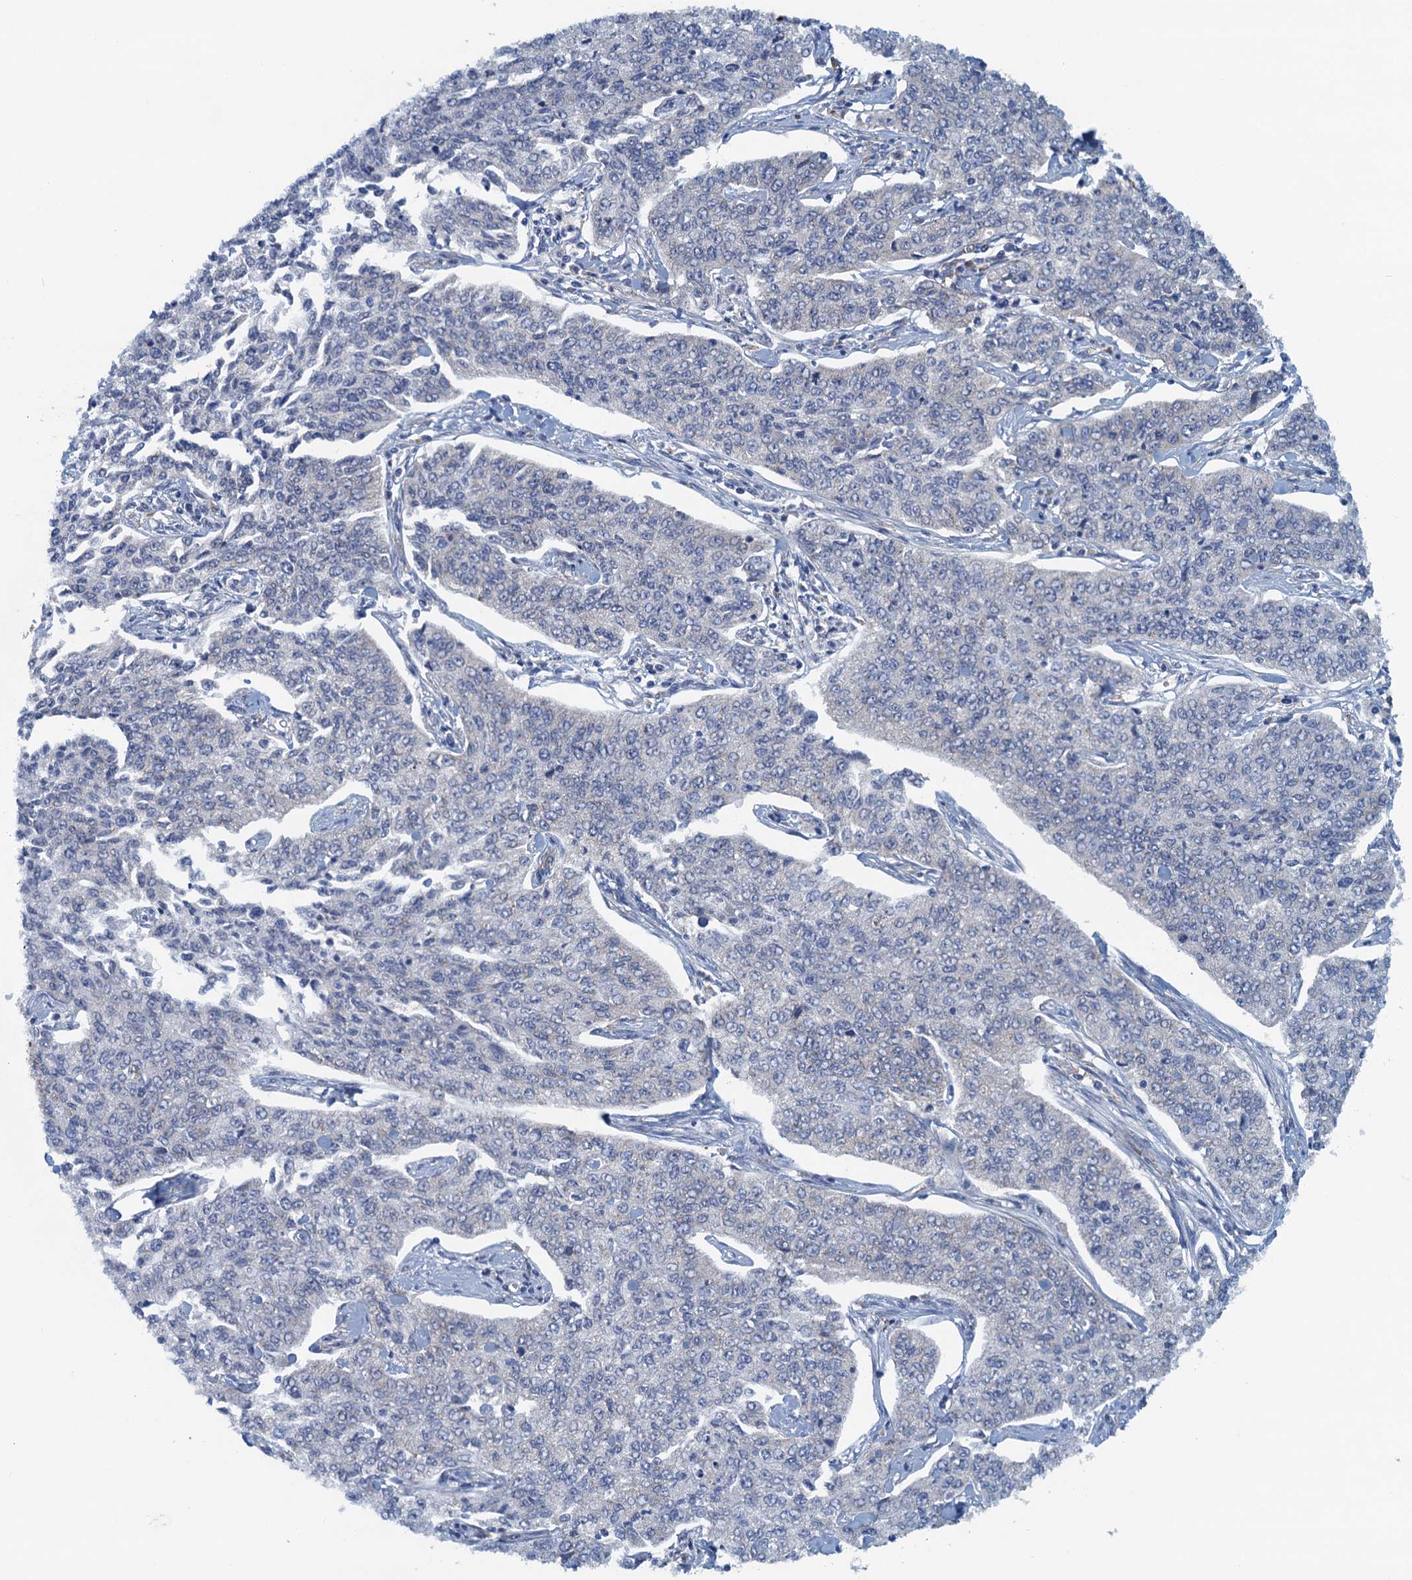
{"staining": {"intensity": "negative", "quantity": "none", "location": "none"}, "tissue": "cervical cancer", "cell_type": "Tumor cells", "image_type": "cancer", "snomed": [{"axis": "morphology", "description": "Squamous cell carcinoma, NOS"}, {"axis": "topography", "description": "Cervix"}], "caption": "Immunohistochemistry micrograph of neoplastic tissue: cervical cancer (squamous cell carcinoma) stained with DAB (3,3'-diaminobenzidine) demonstrates no significant protein expression in tumor cells. (Brightfield microscopy of DAB IHC at high magnification).", "gene": "MYDGF", "patient": {"sex": "female", "age": 35}}